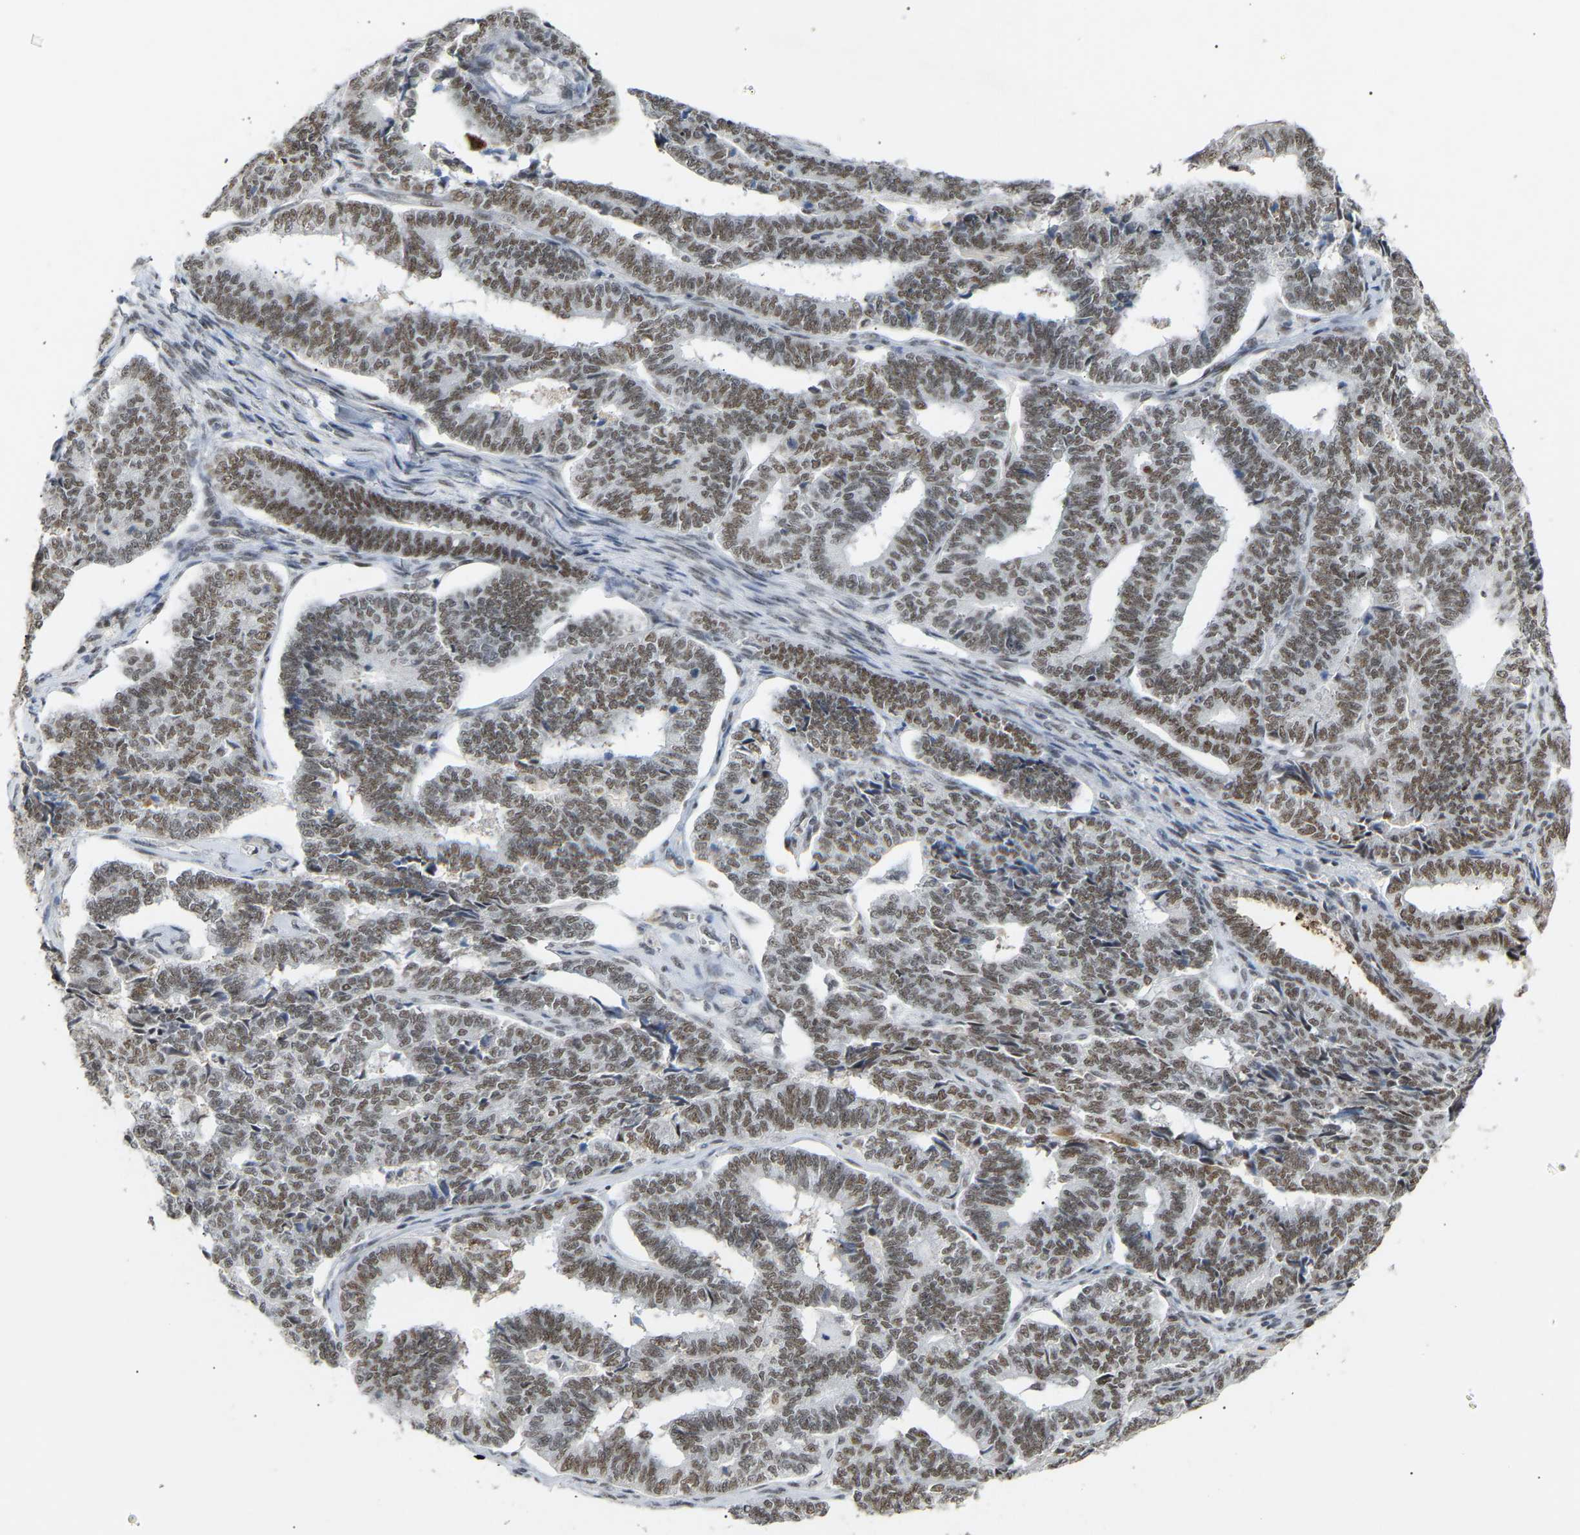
{"staining": {"intensity": "weak", "quantity": ">75%", "location": "nuclear"}, "tissue": "endometrial cancer", "cell_type": "Tumor cells", "image_type": "cancer", "snomed": [{"axis": "morphology", "description": "Adenocarcinoma, NOS"}, {"axis": "topography", "description": "Endometrium"}], "caption": "Tumor cells display low levels of weak nuclear staining in about >75% of cells in human endometrial cancer (adenocarcinoma).", "gene": "NELFB", "patient": {"sex": "female", "age": 70}}